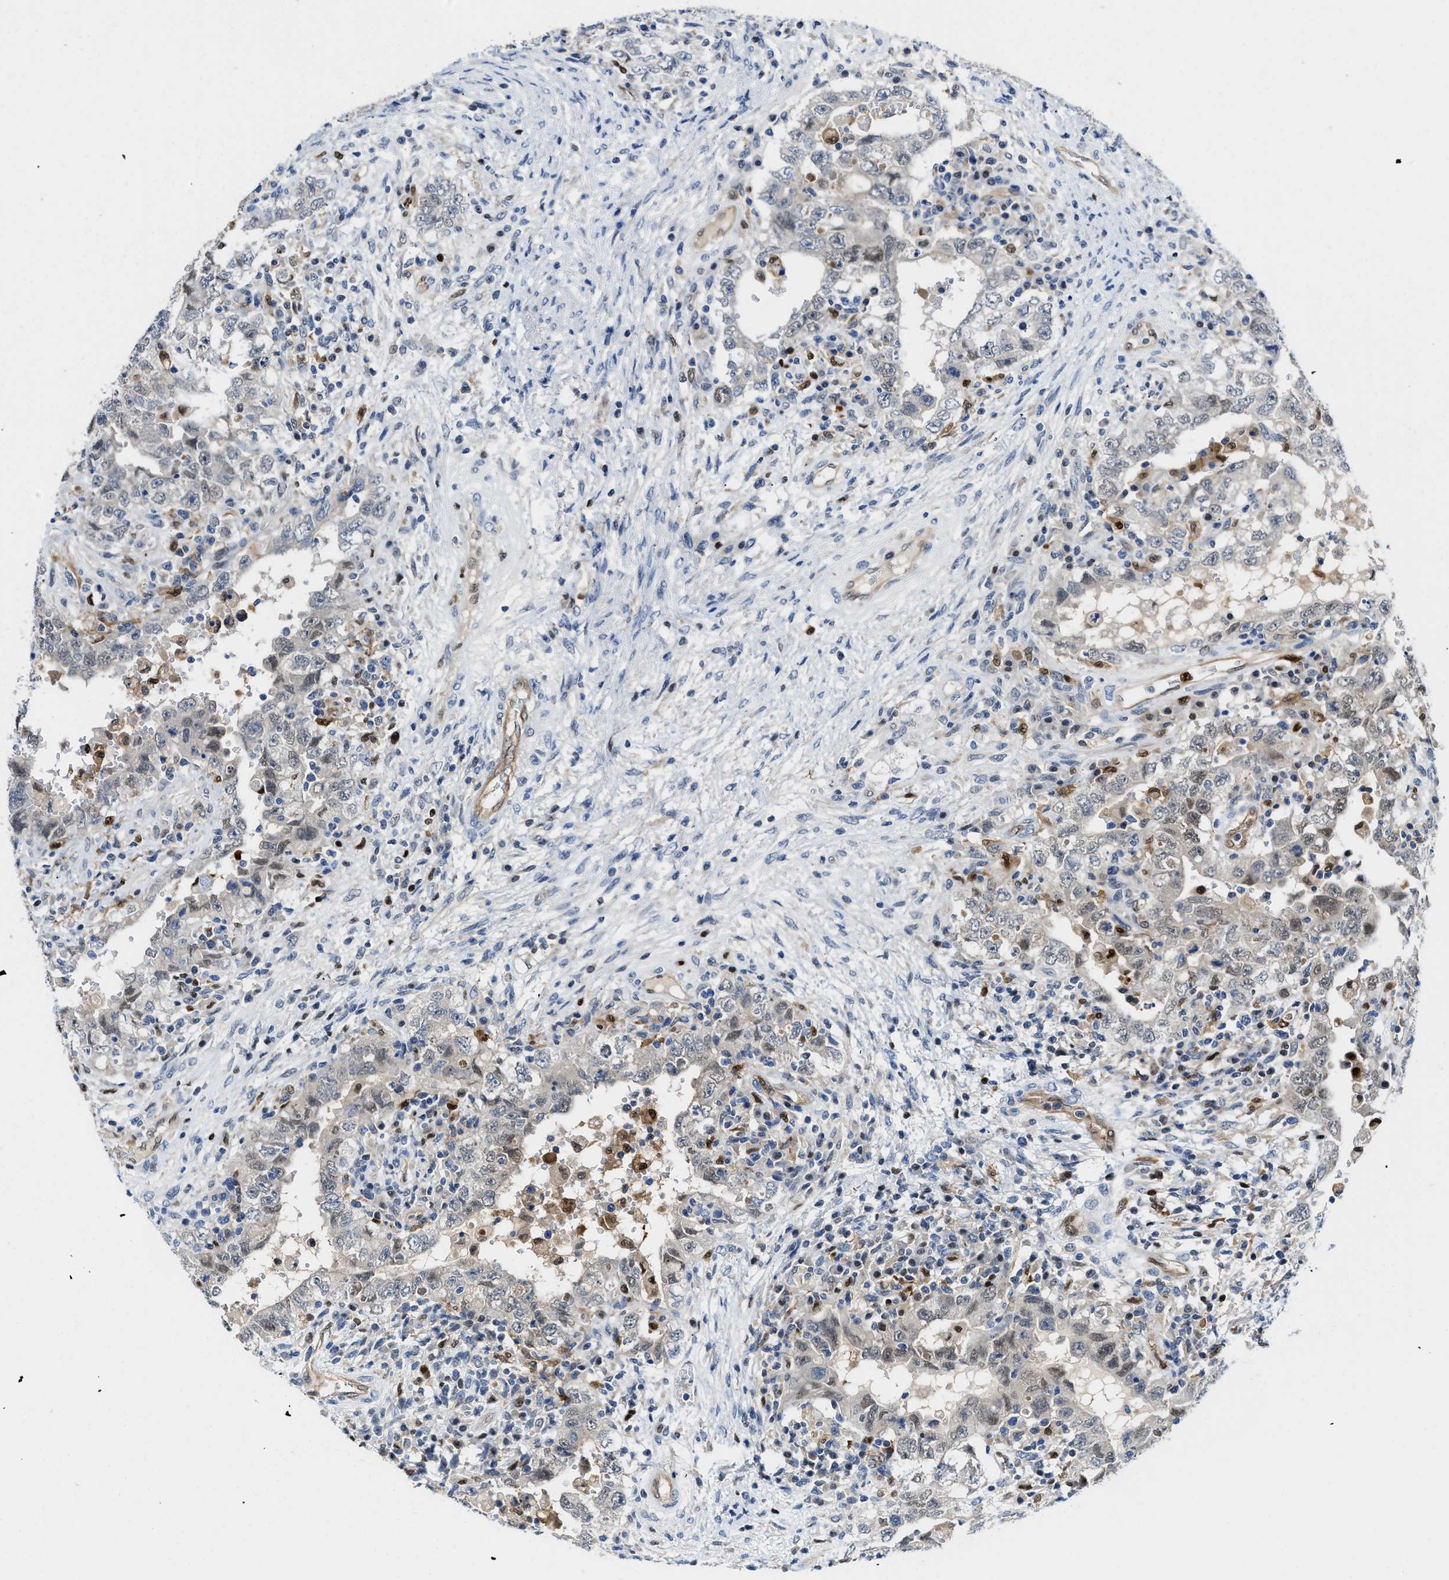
{"staining": {"intensity": "weak", "quantity": "25%-75%", "location": "nuclear"}, "tissue": "testis cancer", "cell_type": "Tumor cells", "image_type": "cancer", "snomed": [{"axis": "morphology", "description": "Carcinoma, Embryonal, NOS"}, {"axis": "topography", "description": "Testis"}], "caption": "Weak nuclear staining for a protein is identified in approximately 25%-75% of tumor cells of testis cancer using immunohistochemistry.", "gene": "LTA4H", "patient": {"sex": "male", "age": 26}}